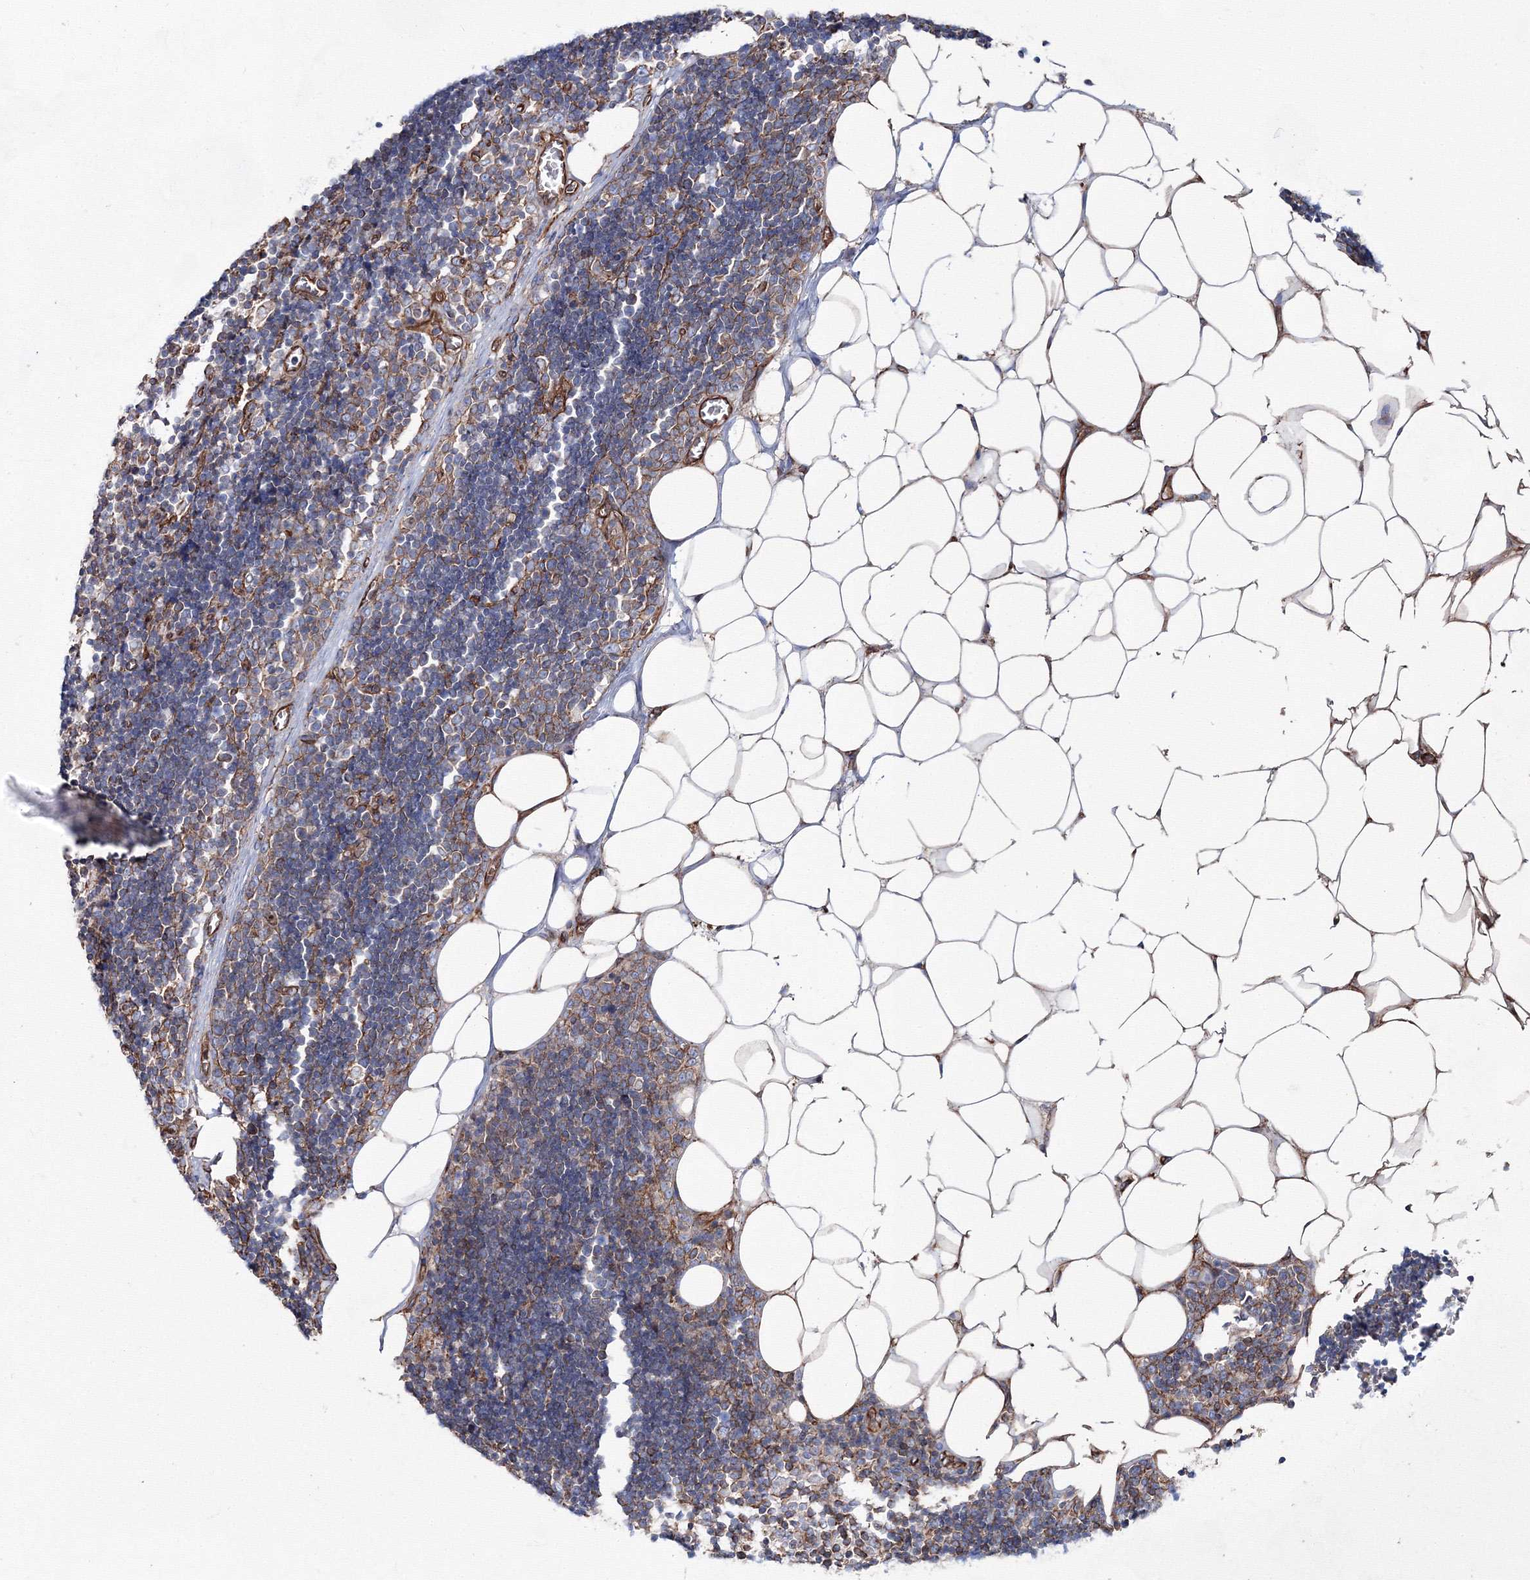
{"staining": {"intensity": "negative", "quantity": "none", "location": "none"}, "tissue": "lymph node", "cell_type": "Germinal center cells", "image_type": "normal", "snomed": [{"axis": "morphology", "description": "Normal tissue, NOS"}, {"axis": "topography", "description": "Lymph node"}], "caption": "IHC image of unremarkable lymph node: human lymph node stained with DAB shows no significant protein positivity in germinal center cells.", "gene": "ANKRD37", "patient": {"sex": "male", "age": 33}}